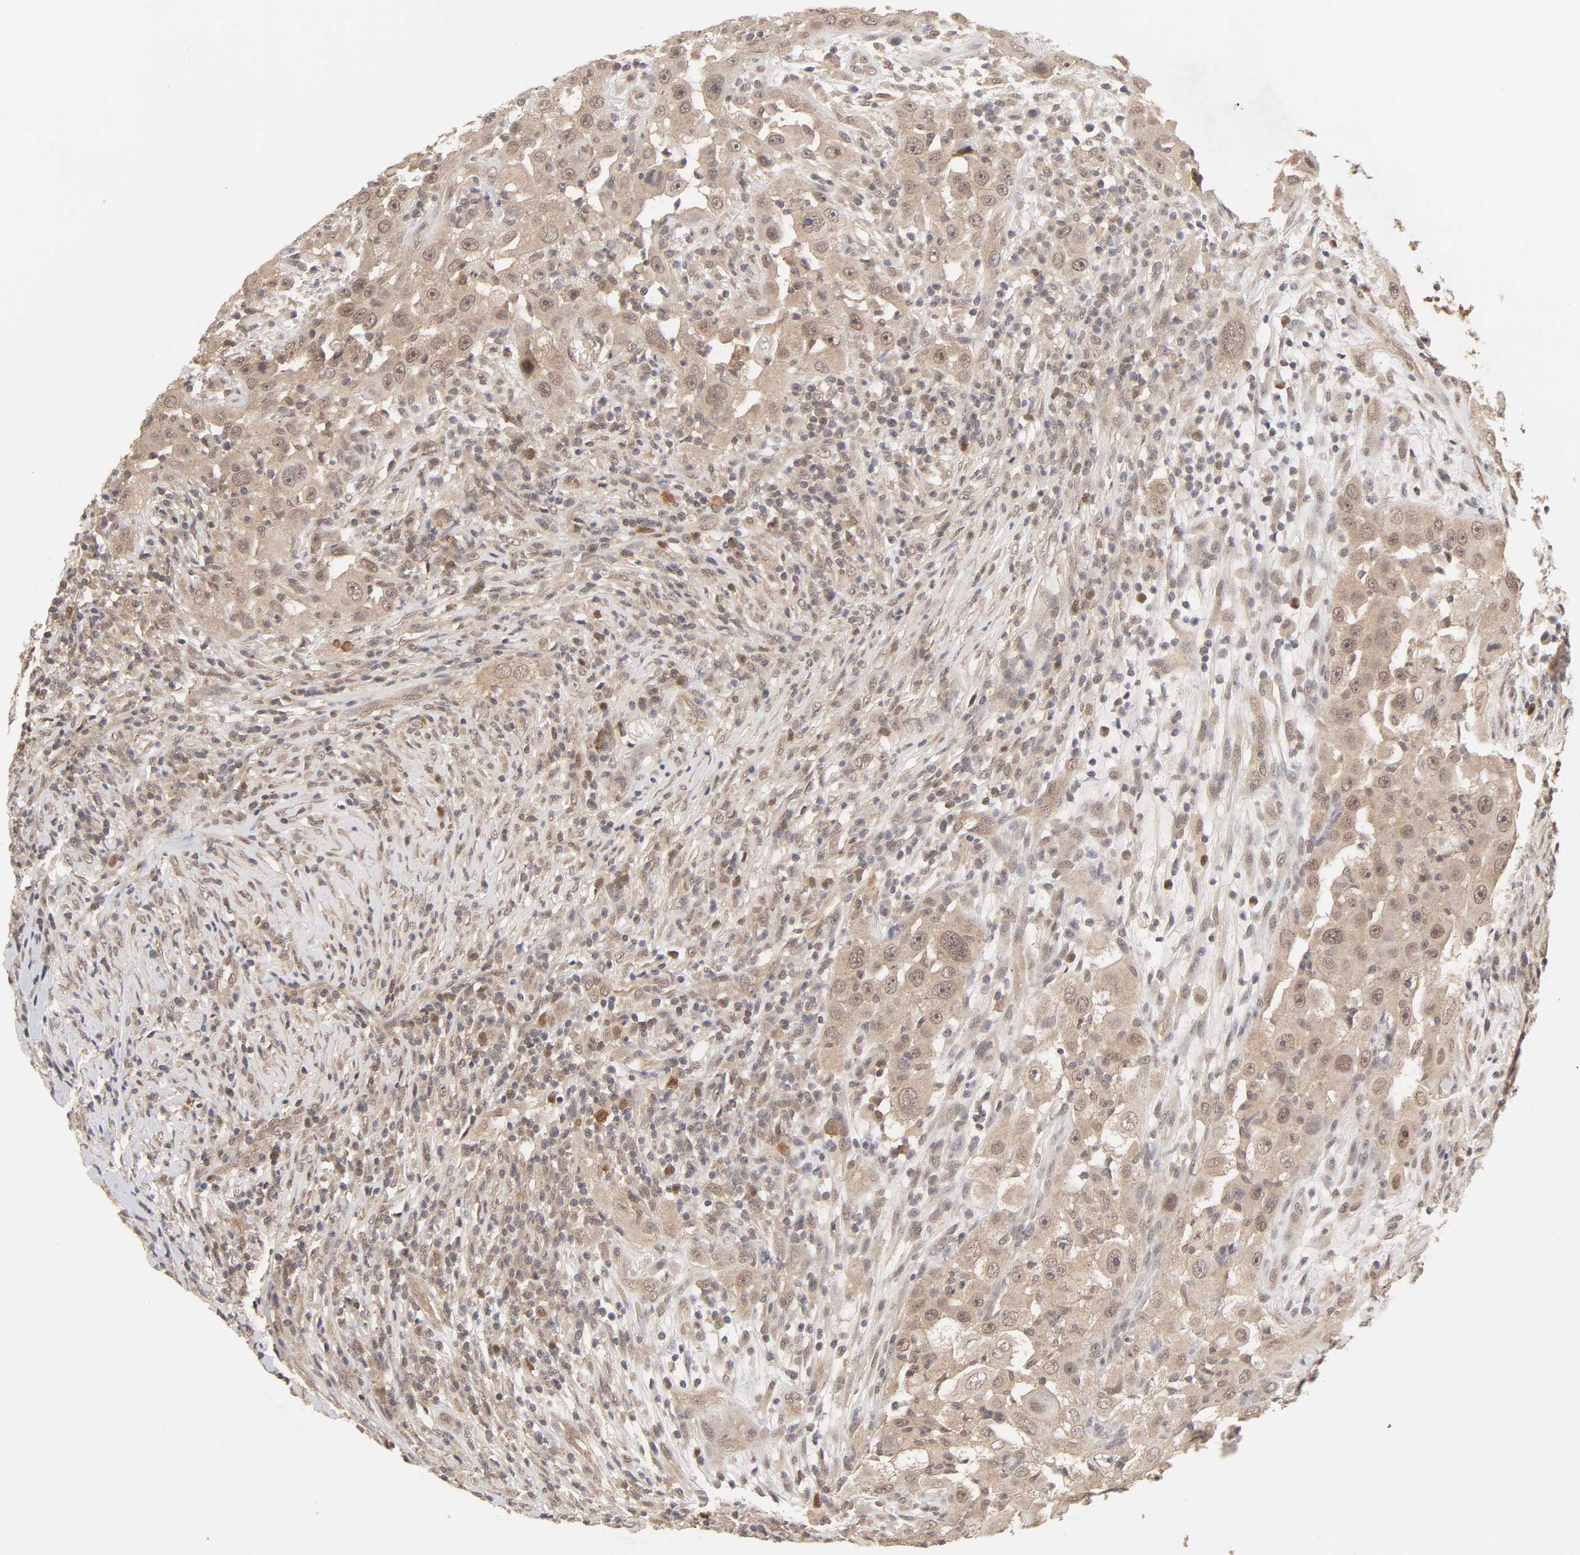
{"staining": {"intensity": "moderate", "quantity": ">75%", "location": "cytoplasmic/membranous"}, "tissue": "head and neck cancer", "cell_type": "Tumor cells", "image_type": "cancer", "snomed": [{"axis": "morphology", "description": "Carcinoma, NOS"}, {"axis": "topography", "description": "Head-Neck"}], "caption": "Protein staining of head and neck cancer tissue demonstrates moderate cytoplasmic/membranous staining in approximately >75% of tumor cells. Ihc stains the protein of interest in brown and the nuclei are stained blue.", "gene": "MAPK1", "patient": {"sex": "male", "age": 87}}